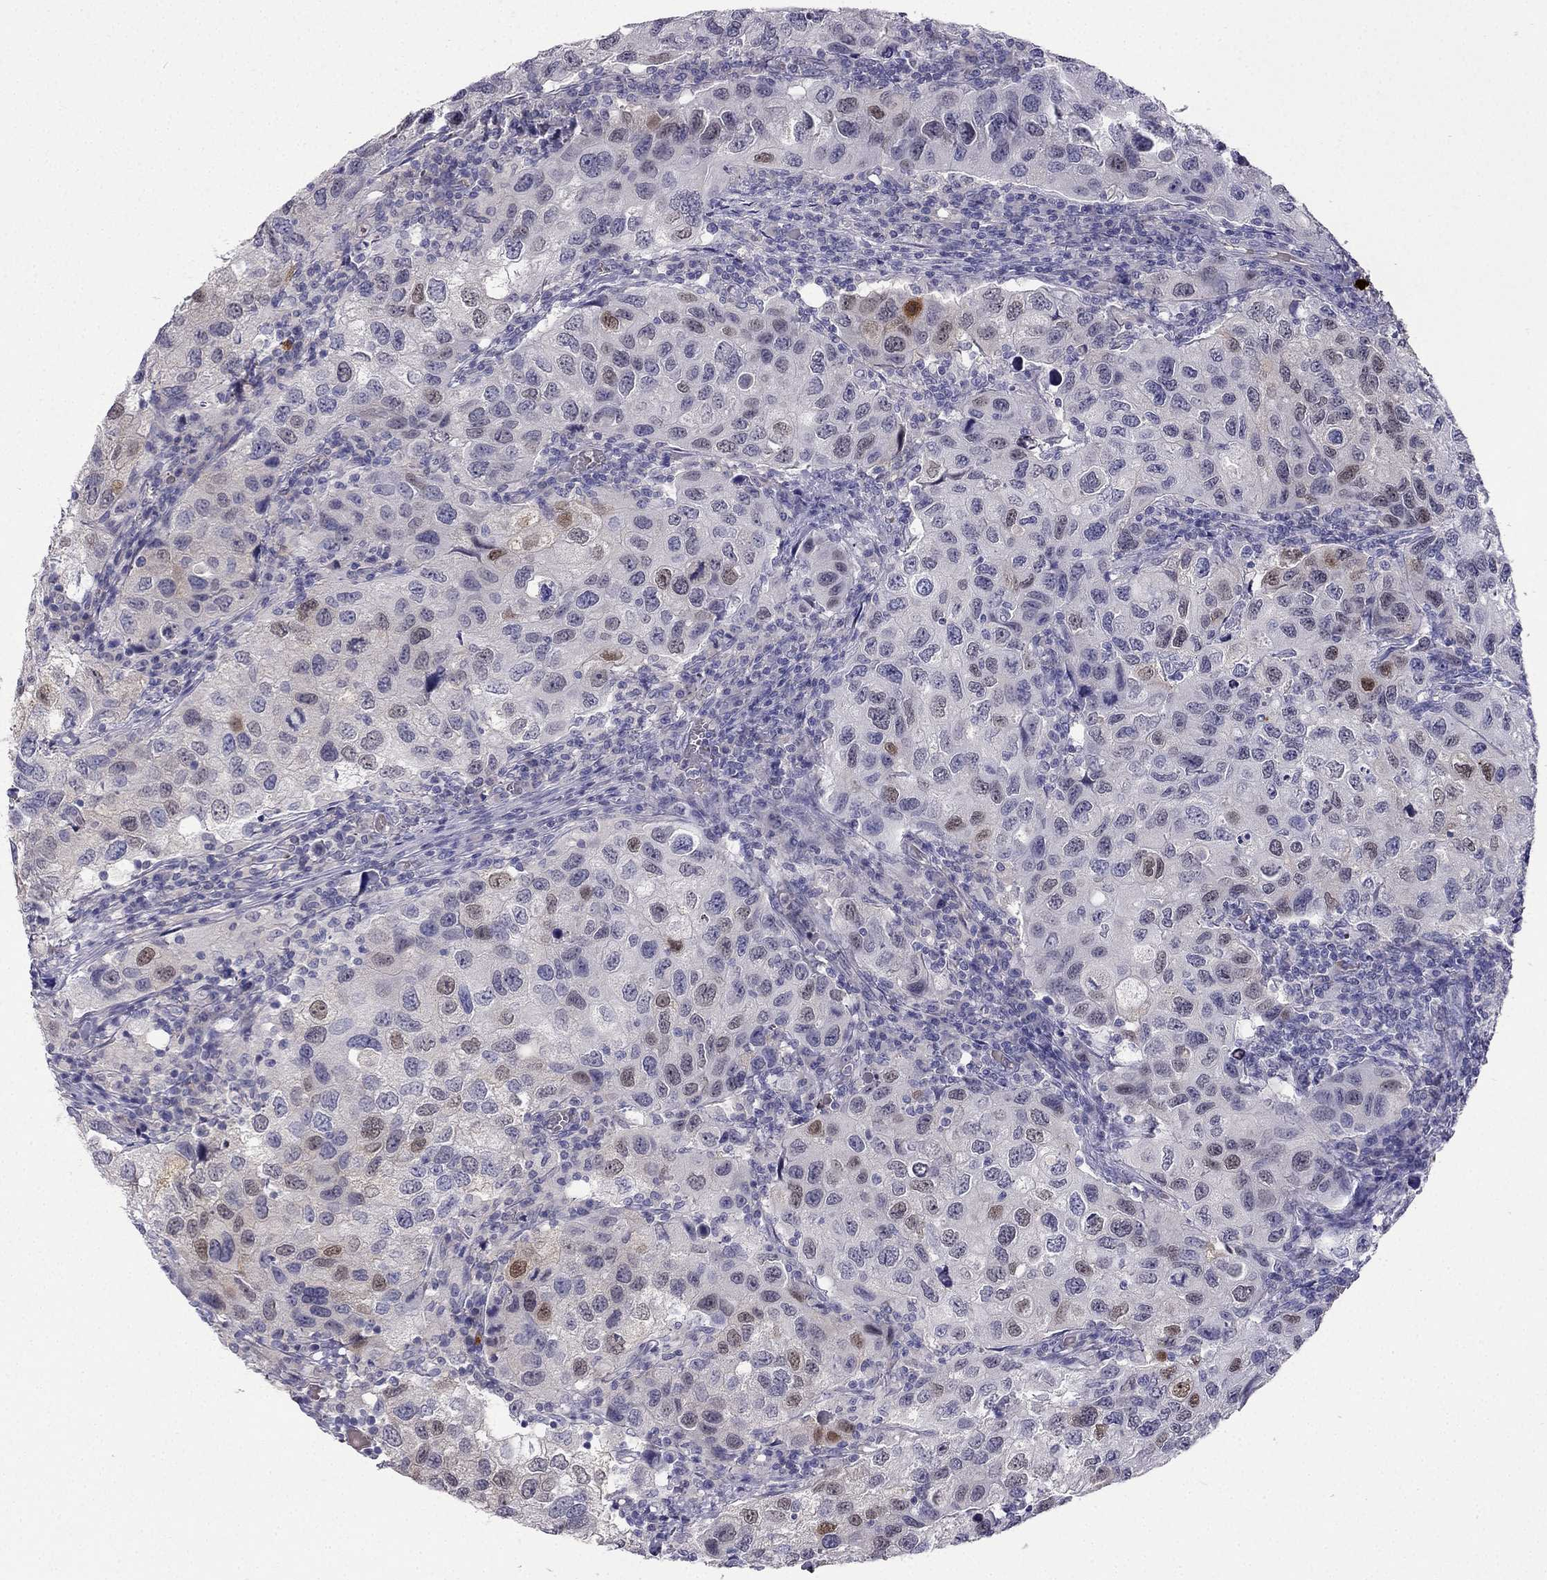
{"staining": {"intensity": "moderate", "quantity": "<25%", "location": "cytoplasmic/membranous,nuclear"}, "tissue": "urothelial cancer", "cell_type": "Tumor cells", "image_type": "cancer", "snomed": [{"axis": "morphology", "description": "Urothelial carcinoma, High grade"}, {"axis": "topography", "description": "Urinary bladder"}], "caption": "IHC of urothelial carcinoma (high-grade) displays low levels of moderate cytoplasmic/membranous and nuclear expression in approximately <25% of tumor cells.", "gene": "RSPH14", "patient": {"sex": "male", "age": 79}}